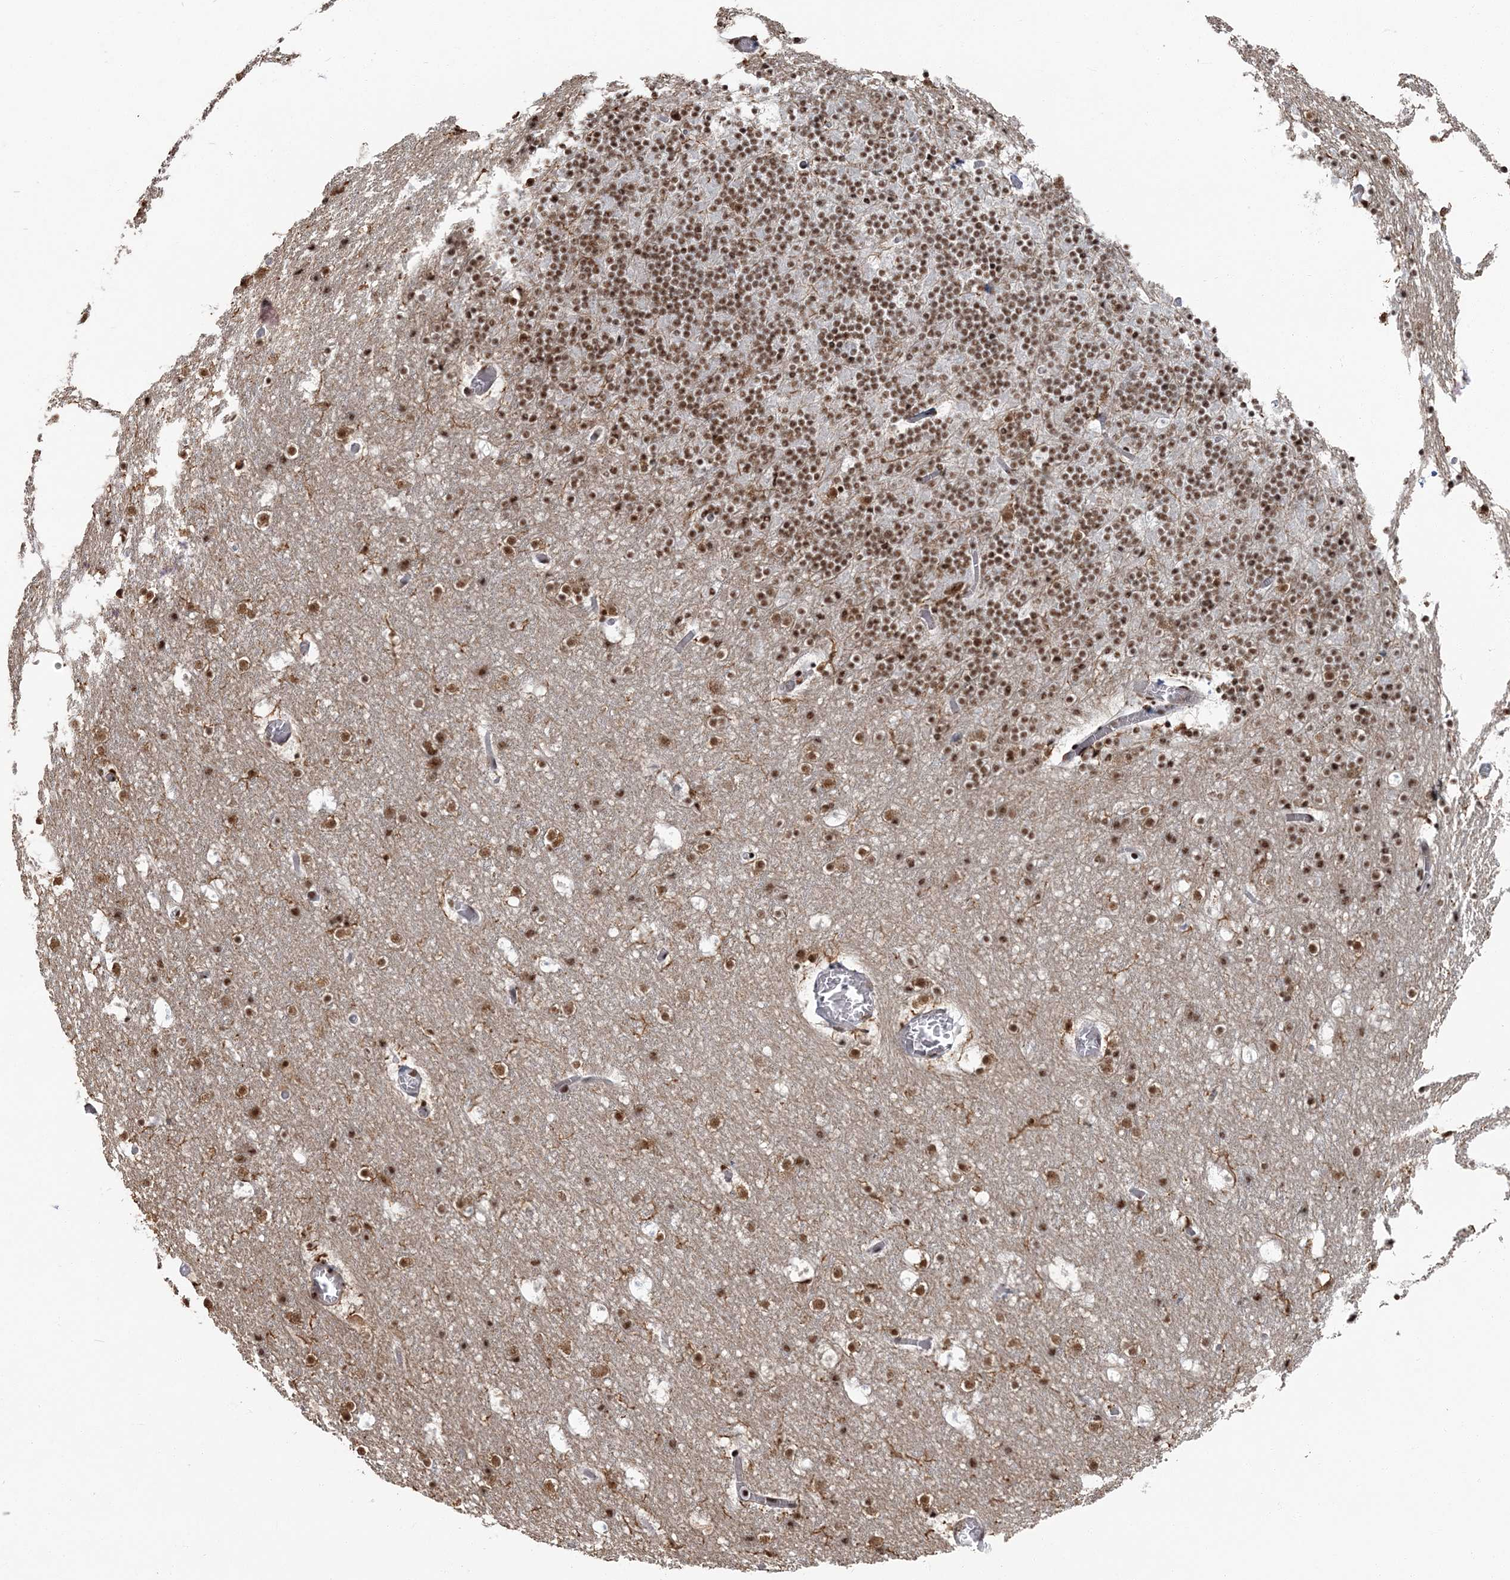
{"staining": {"intensity": "moderate", "quantity": ">75%", "location": "nuclear"}, "tissue": "cerebellum", "cell_type": "Cells in granular layer", "image_type": "normal", "snomed": [{"axis": "morphology", "description": "Normal tissue, NOS"}, {"axis": "topography", "description": "Cerebellum"}], "caption": "IHC (DAB) staining of unremarkable cerebellum displays moderate nuclear protein expression in about >75% of cells in granular layer. (Brightfield microscopy of DAB IHC at high magnification).", "gene": "DDX46", "patient": {"sex": "male", "age": 57}}